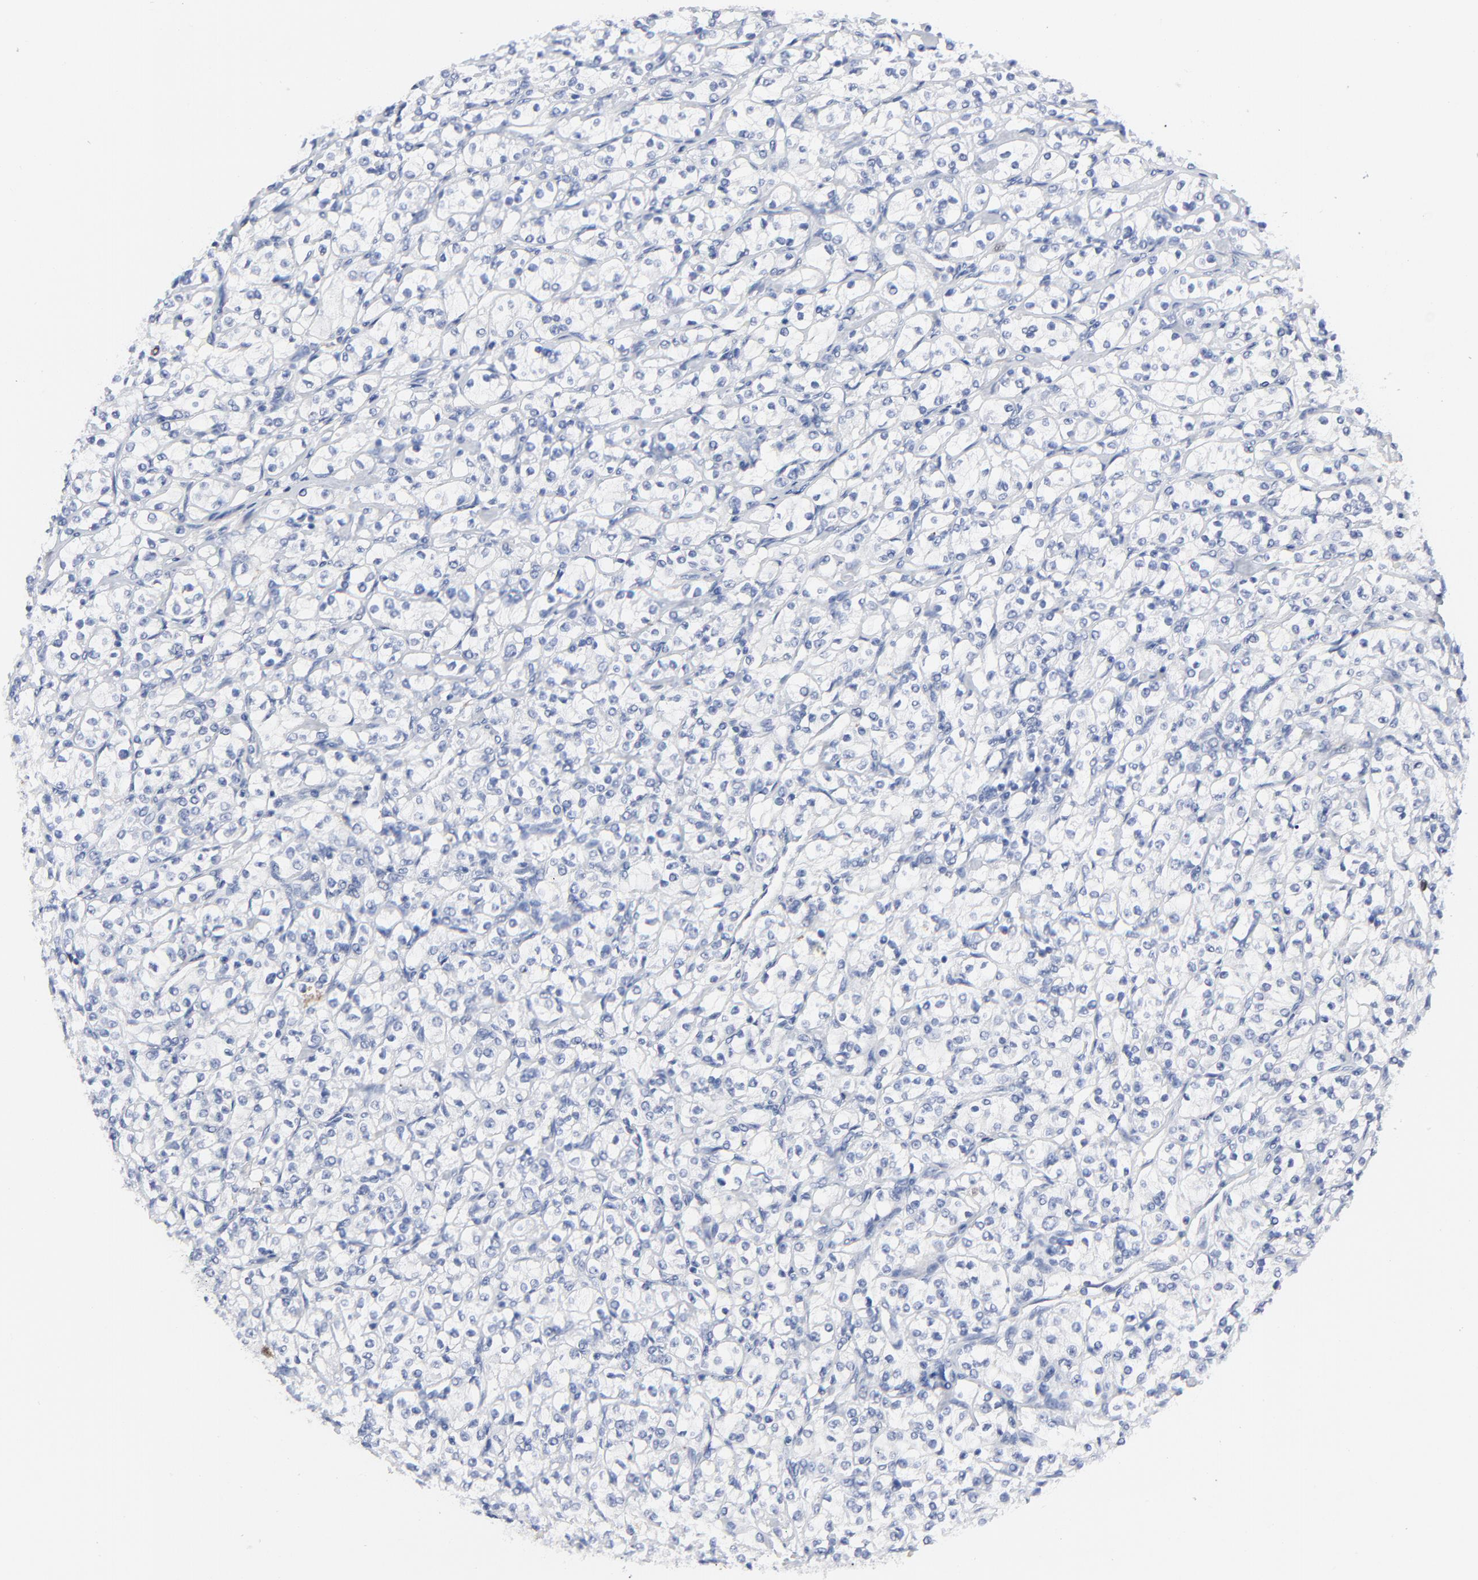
{"staining": {"intensity": "negative", "quantity": "none", "location": "none"}, "tissue": "renal cancer", "cell_type": "Tumor cells", "image_type": "cancer", "snomed": [{"axis": "morphology", "description": "Adenocarcinoma, NOS"}, {"axis": "topography", "description": "Kidney"}], "caption": "A high-resolution micrograph shows immunohistochemistry (IHC) staining of renal adenocarcinoma, which shows no significant staining in tumor cells.", "gene": "CDK1", "patient": {"sex": "male", "age": 77}}